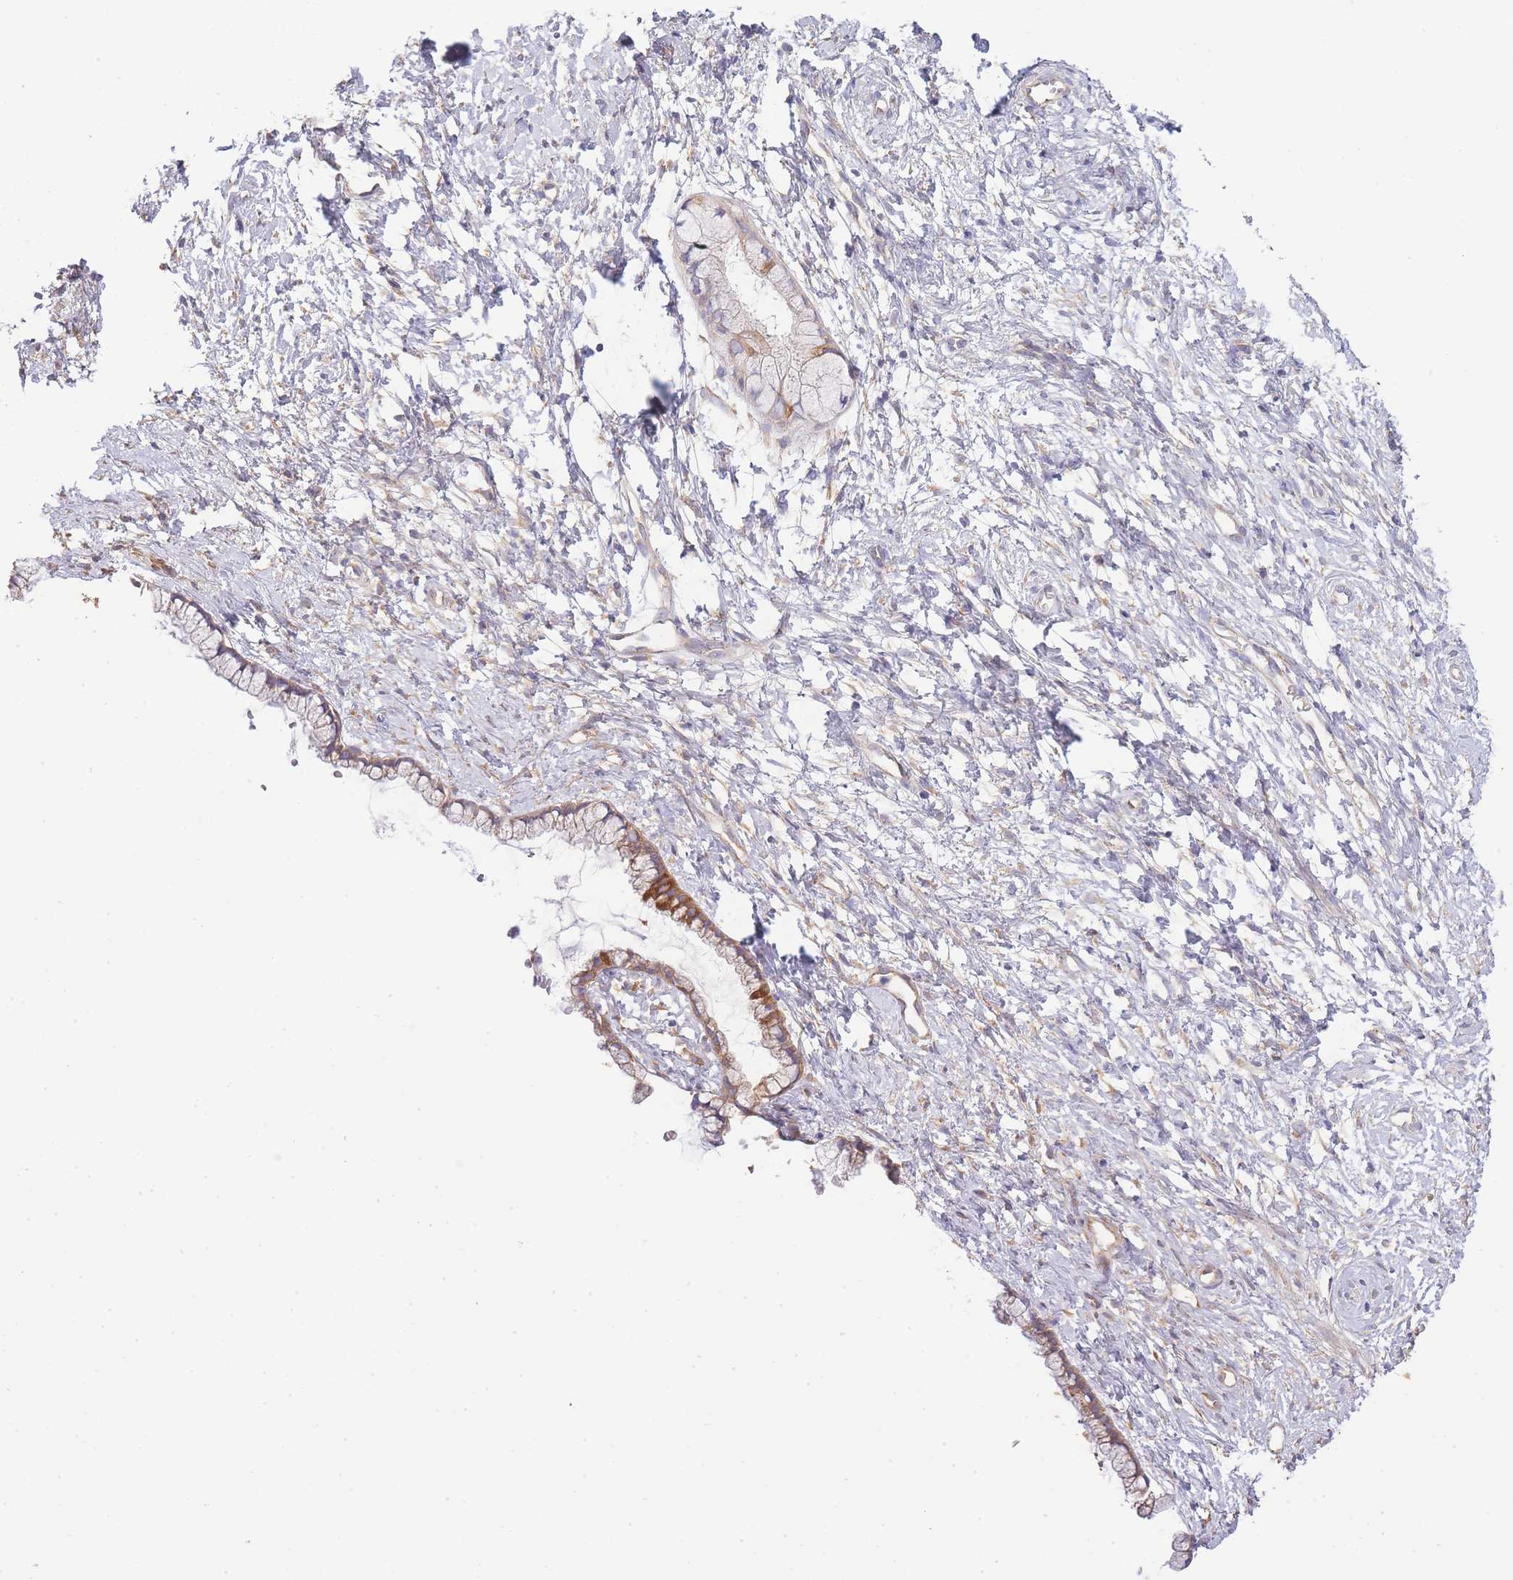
{"staining": {"intensity": "moderate", "quantity": "<25%", "location": "cytoplasmic/membranous"}, "tissue": "cervix", "cell_type": "Glandular cells", "image_type": "normal", "snomed": [{"axis": "morphology", "description": "Normal tissue, NOS"}, {"axis": "topography", "description": "Cervix"}], "caption": "This micrograph exhibits IHC staining of normal cervix, with low moderate cytoplasmic/membranous staining in approximately <25% of glandular cells.", "gene": "BEX1", "patient": {"sex": "female", "age": 57}}